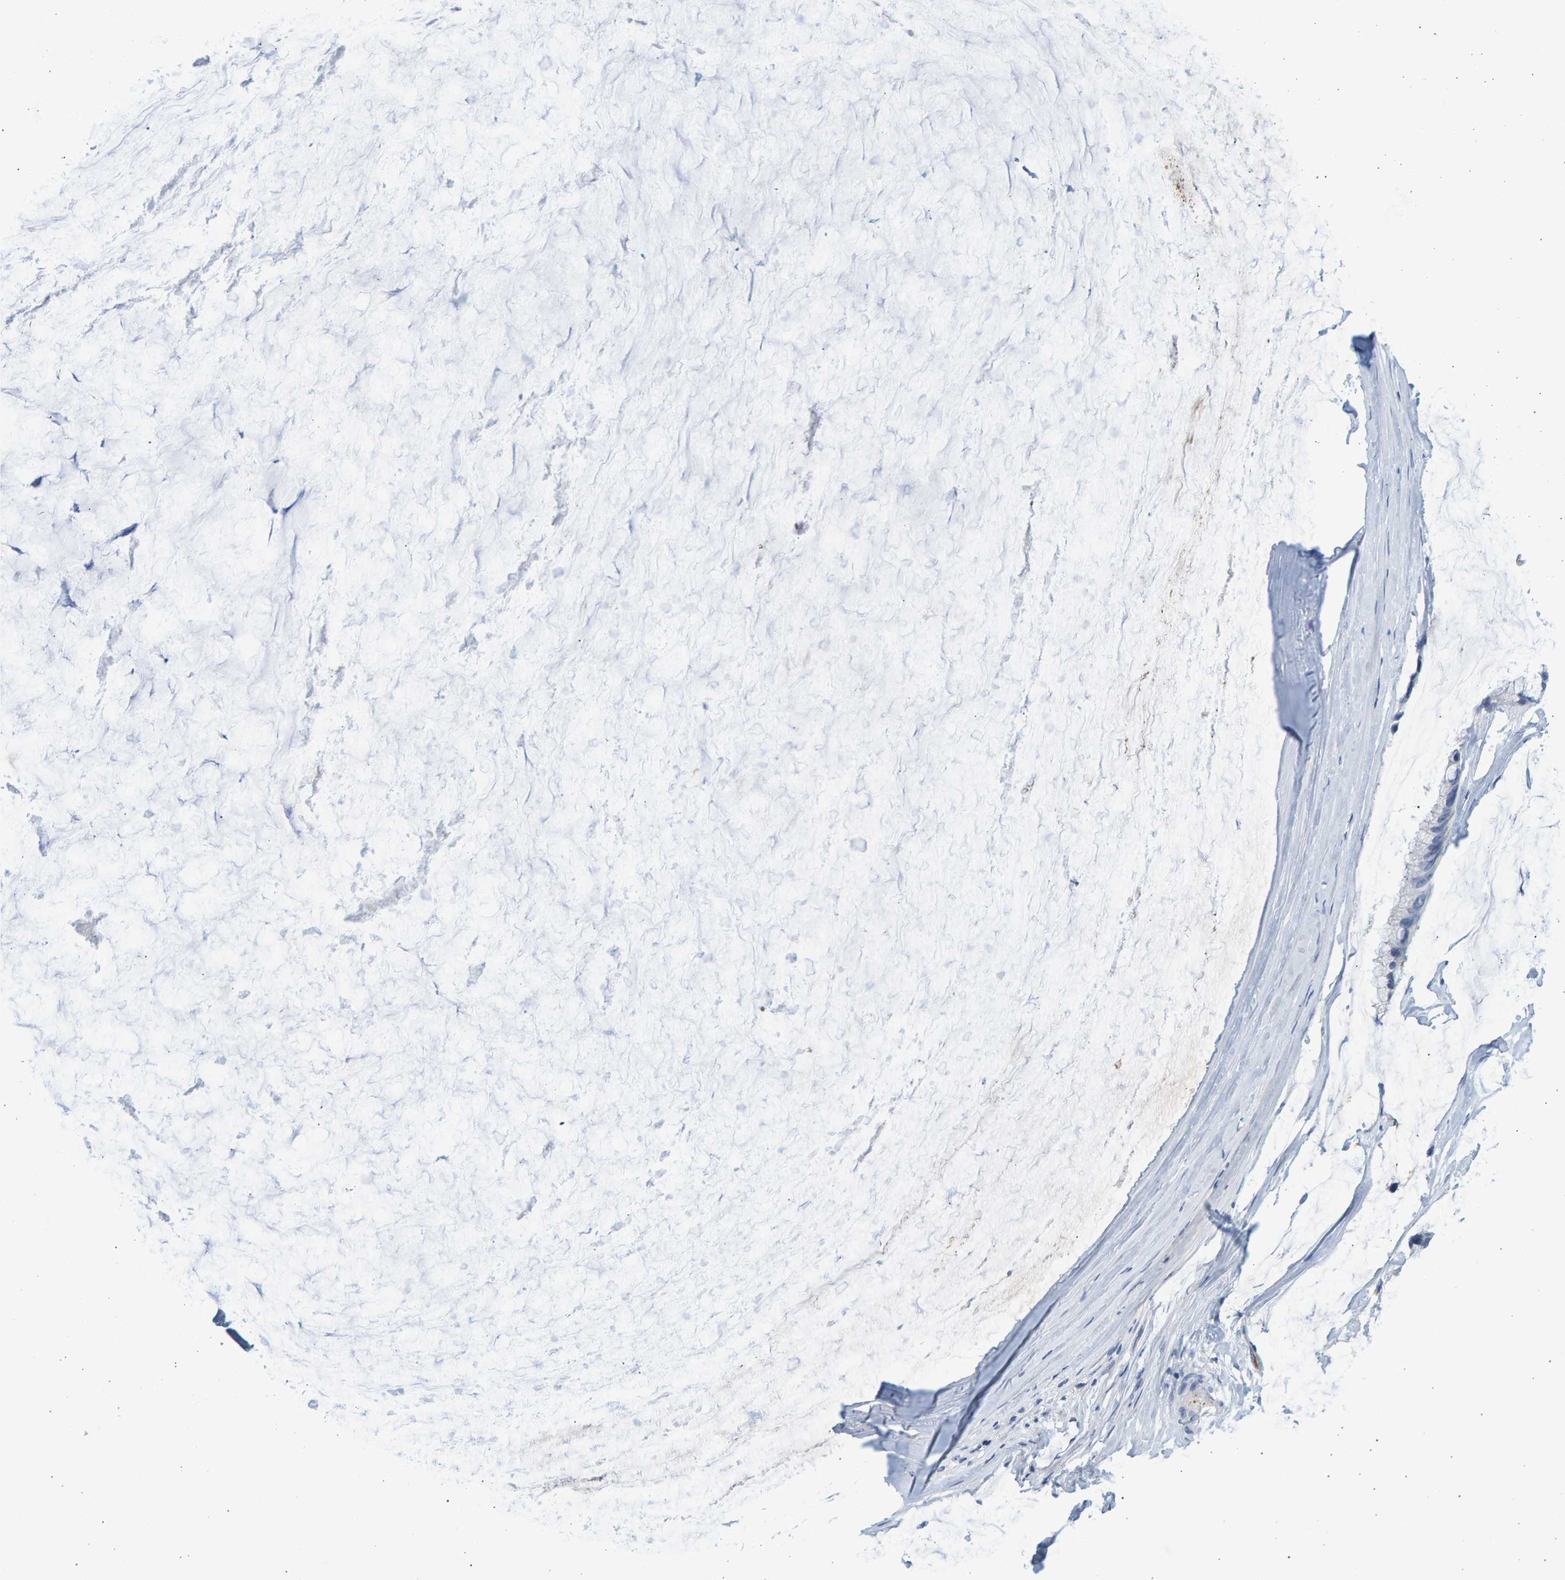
{"staining": {"intensity": "negative", "quantity": "none", "location": "none"}, "tissue": "ovarian cancer", "cell_type": "Tumor cells", "image_type": "cancer", "snomed": [{"axis": "morphology", "description": "Cystadenocarcinoma, mucinous, NOS"}, {"axis": "topography", "description": "Ovary"}], "caption": "An IHC micrograph of ovarian cancer is shown. There is no staining in tumor cells of ovarian cancer.", "gene": "SLC34A3", "patient": {"sex": "female", "age": 39}}